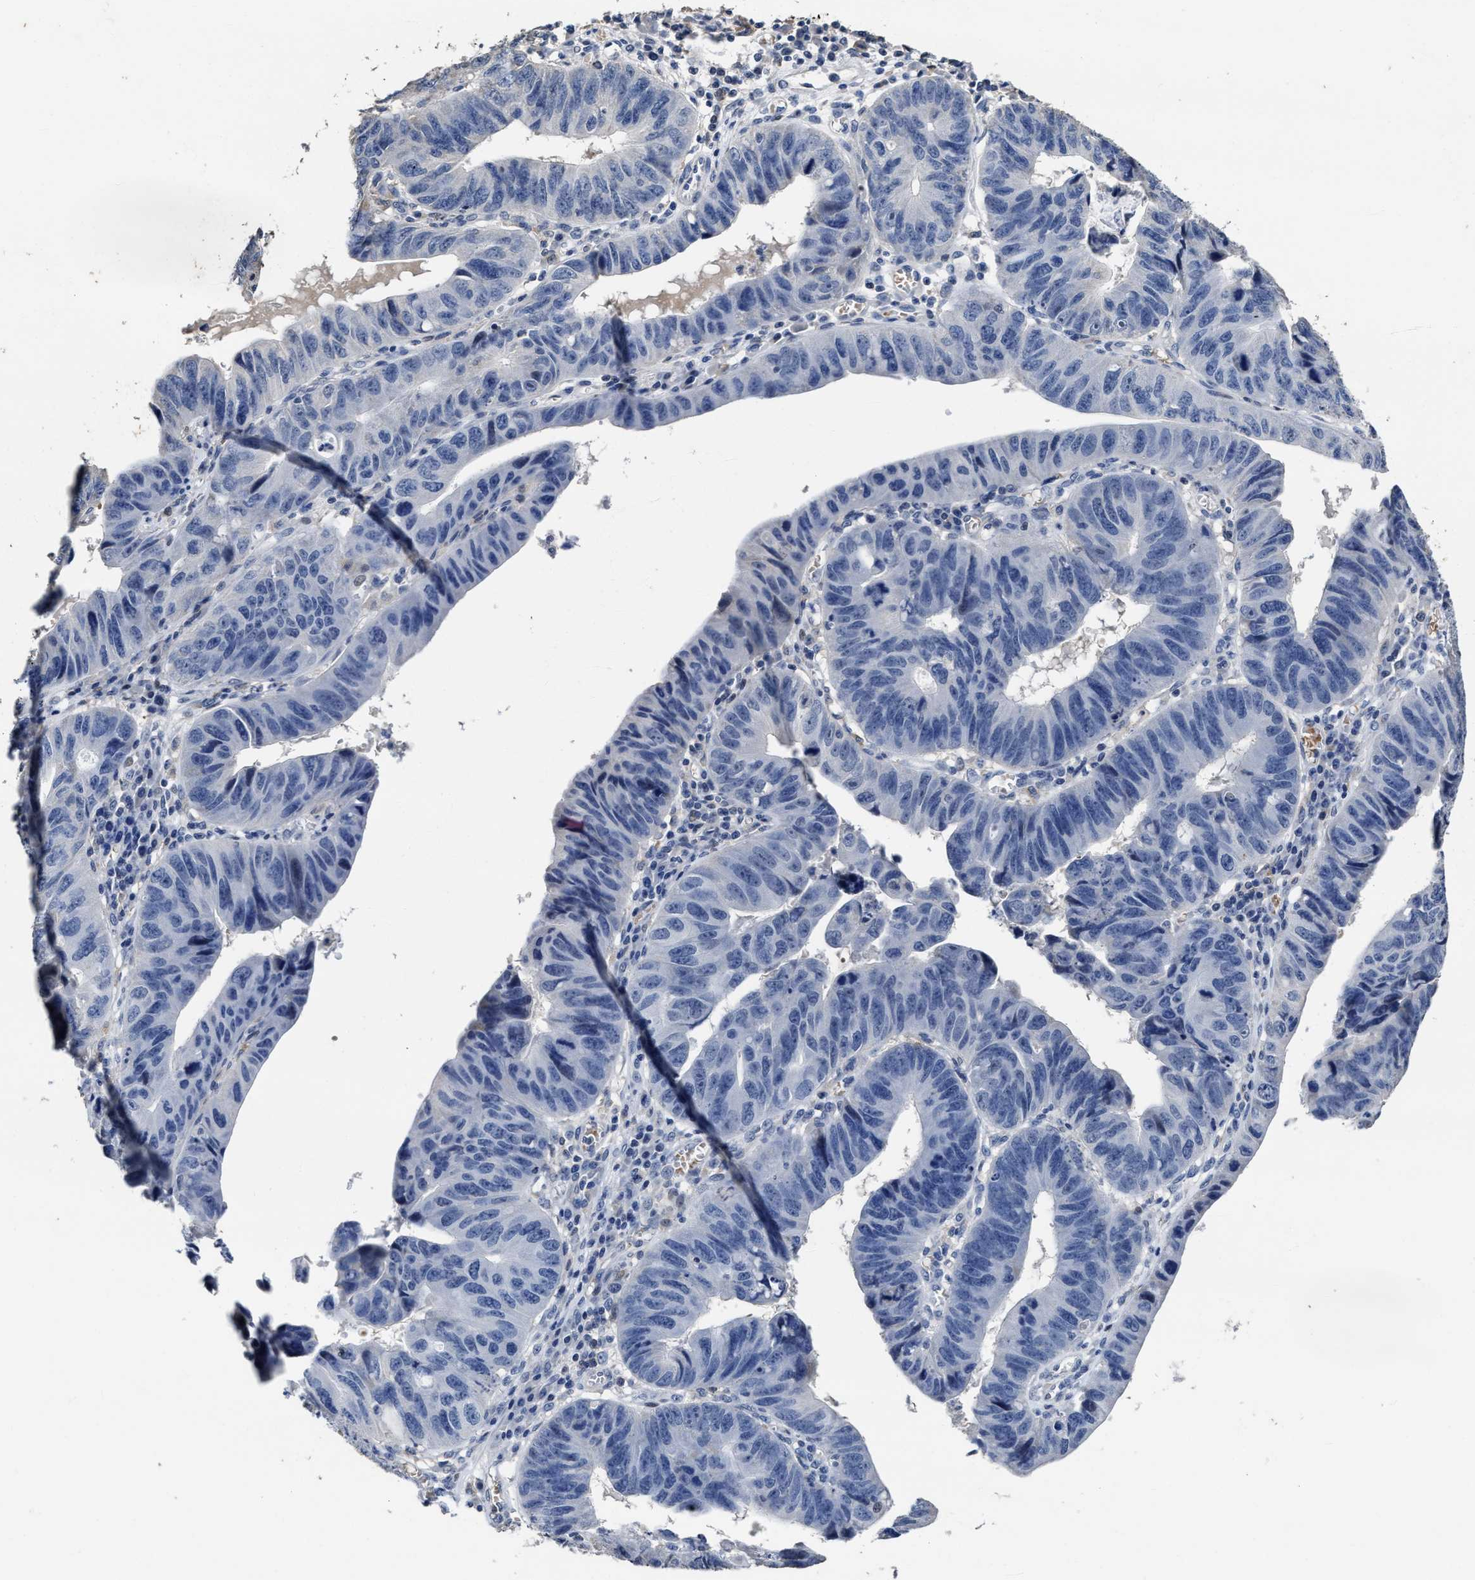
{"staining": {"intensity": "negative", "quantity": "none", "location": "none"}, "tissue": "stomach cancer", "cell_type": "Tumor cells", "image_type": "cancer", "snomed": [{"axis": "morphology", "description": "Adenocarcinoma, NOS"}, {"axis": "topography", "description": "Stomach"}], "caption": "IHC of adenocarcinoma (stomach) demonstrates no expression in tumor cells.", "gene": "ZFAT", "patient": {"sex": "male", "age": 59}}